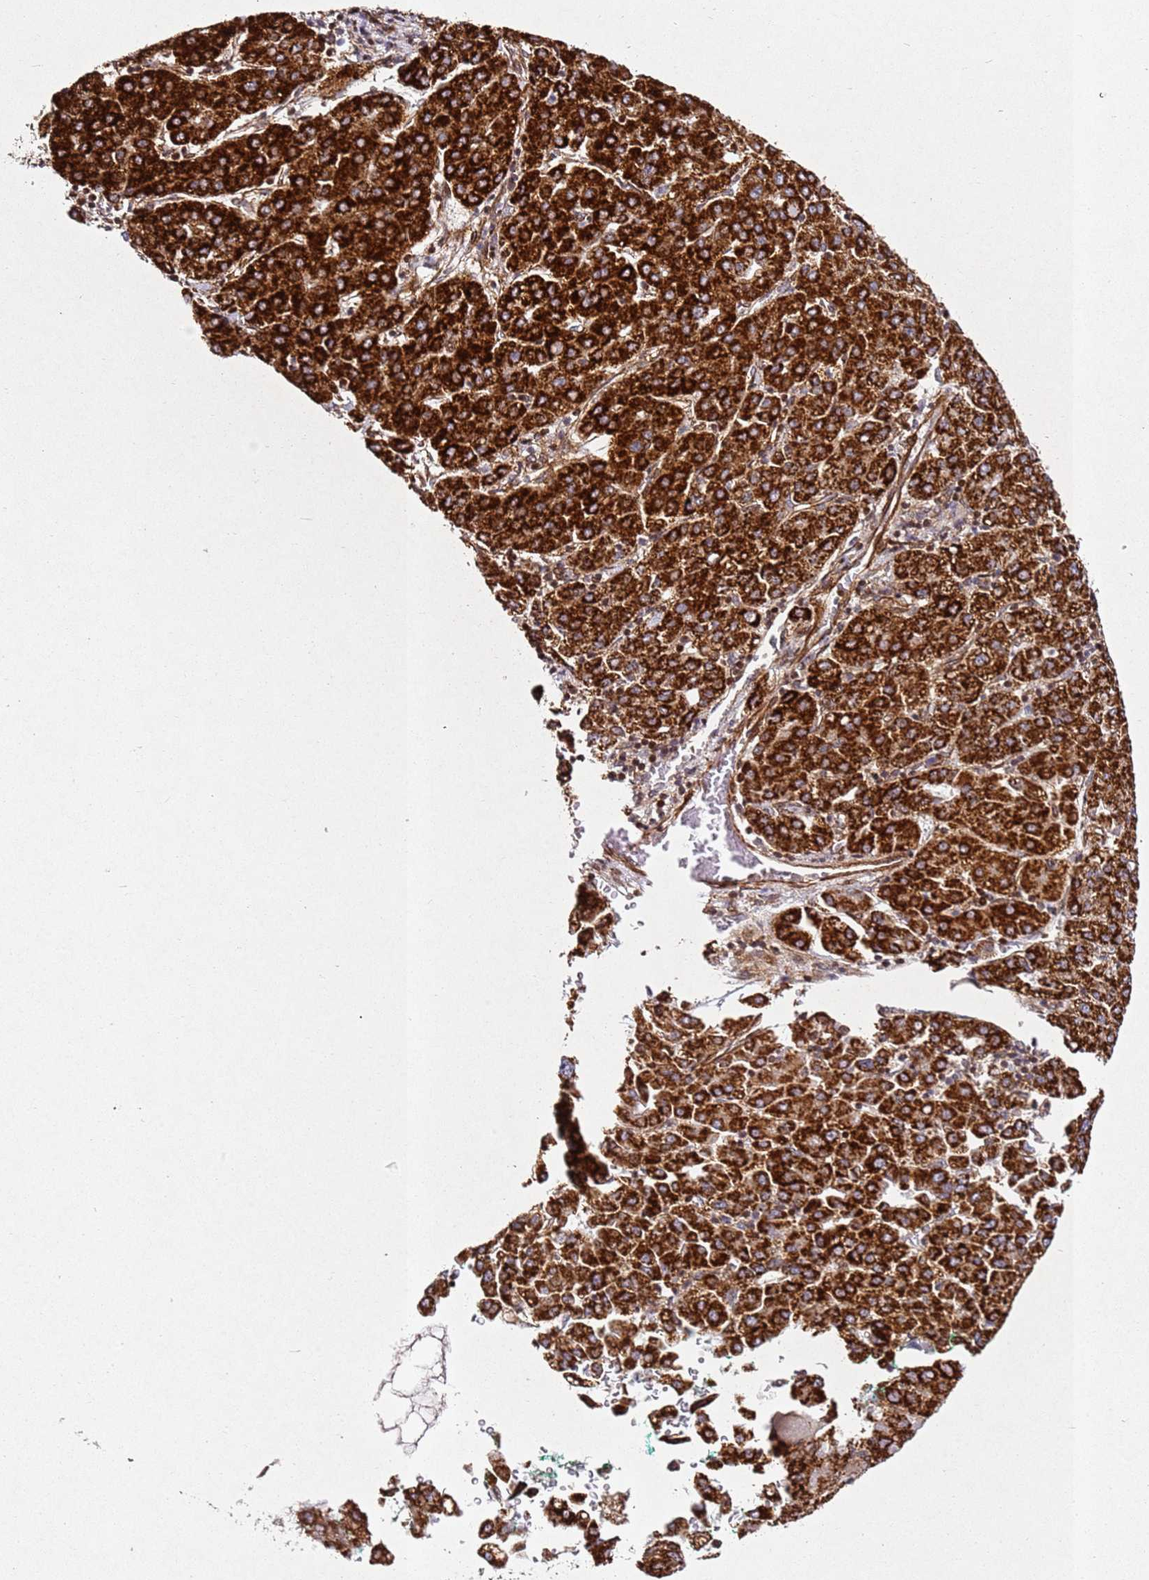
{"staining": {"intensity": "strong", "quantity": ">75%", "location": "cytoplasmic/membranous"}, "tissue": "liver cancer", "cell_type": "Tumor cells", "image_type": "cancer", "snomed": [{"axis": "morphology", "description": "Carcinoma, Hepatocellular, NOS"}, {"axis": "topography", "description": "Liver"}], "caption": "Hepatocellular carcinoma (liver) stained with IHC displays strong cytoplasmic/membranous positivity in approximately >75% of tumor cells. The staining is performed using DAB (3,3'-diaminobenzidine) brown chromogen to label protein expression. The nuclei are counter-stained blue using hematoxylin.", "gene": "ZNF296", "patient": {"sex": "male", "age": 65}}